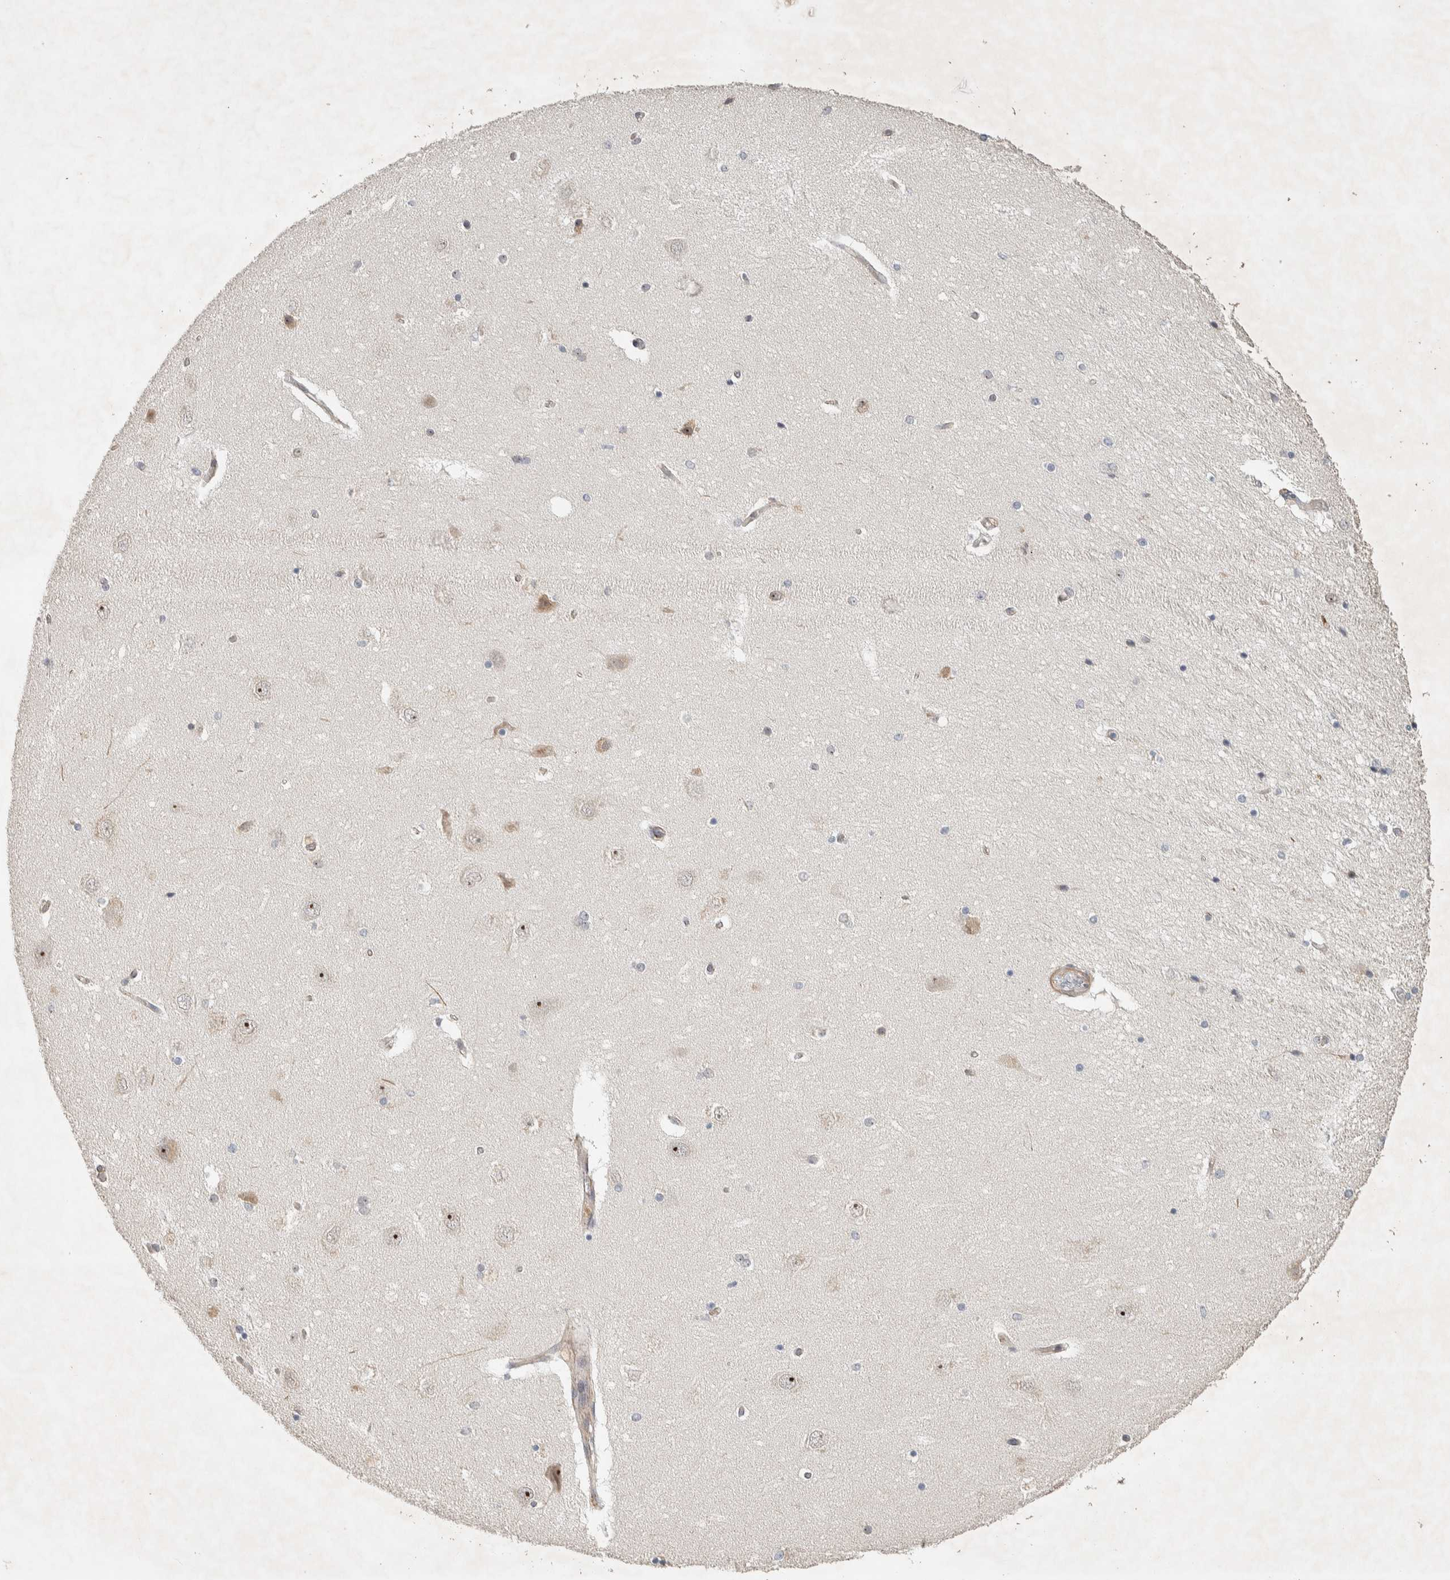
{"staining": {"intensity": "negative", "quantity": "none", "location": "none"}, "tissue": "hippocampus", "cell_type": "Glial cells", "image_type": "normal", "snomed": [{"axis": "morphology", "description": "Normal tissue, NOS"}, {"axis": "topography", "description": "Hippocampus"}], "caption": "There is no significant staining in glial cells of hippocampus. Nuclei are stained in blue.", "gene": "KLHL40", "patient": {"sex": "female", "age": 54}}